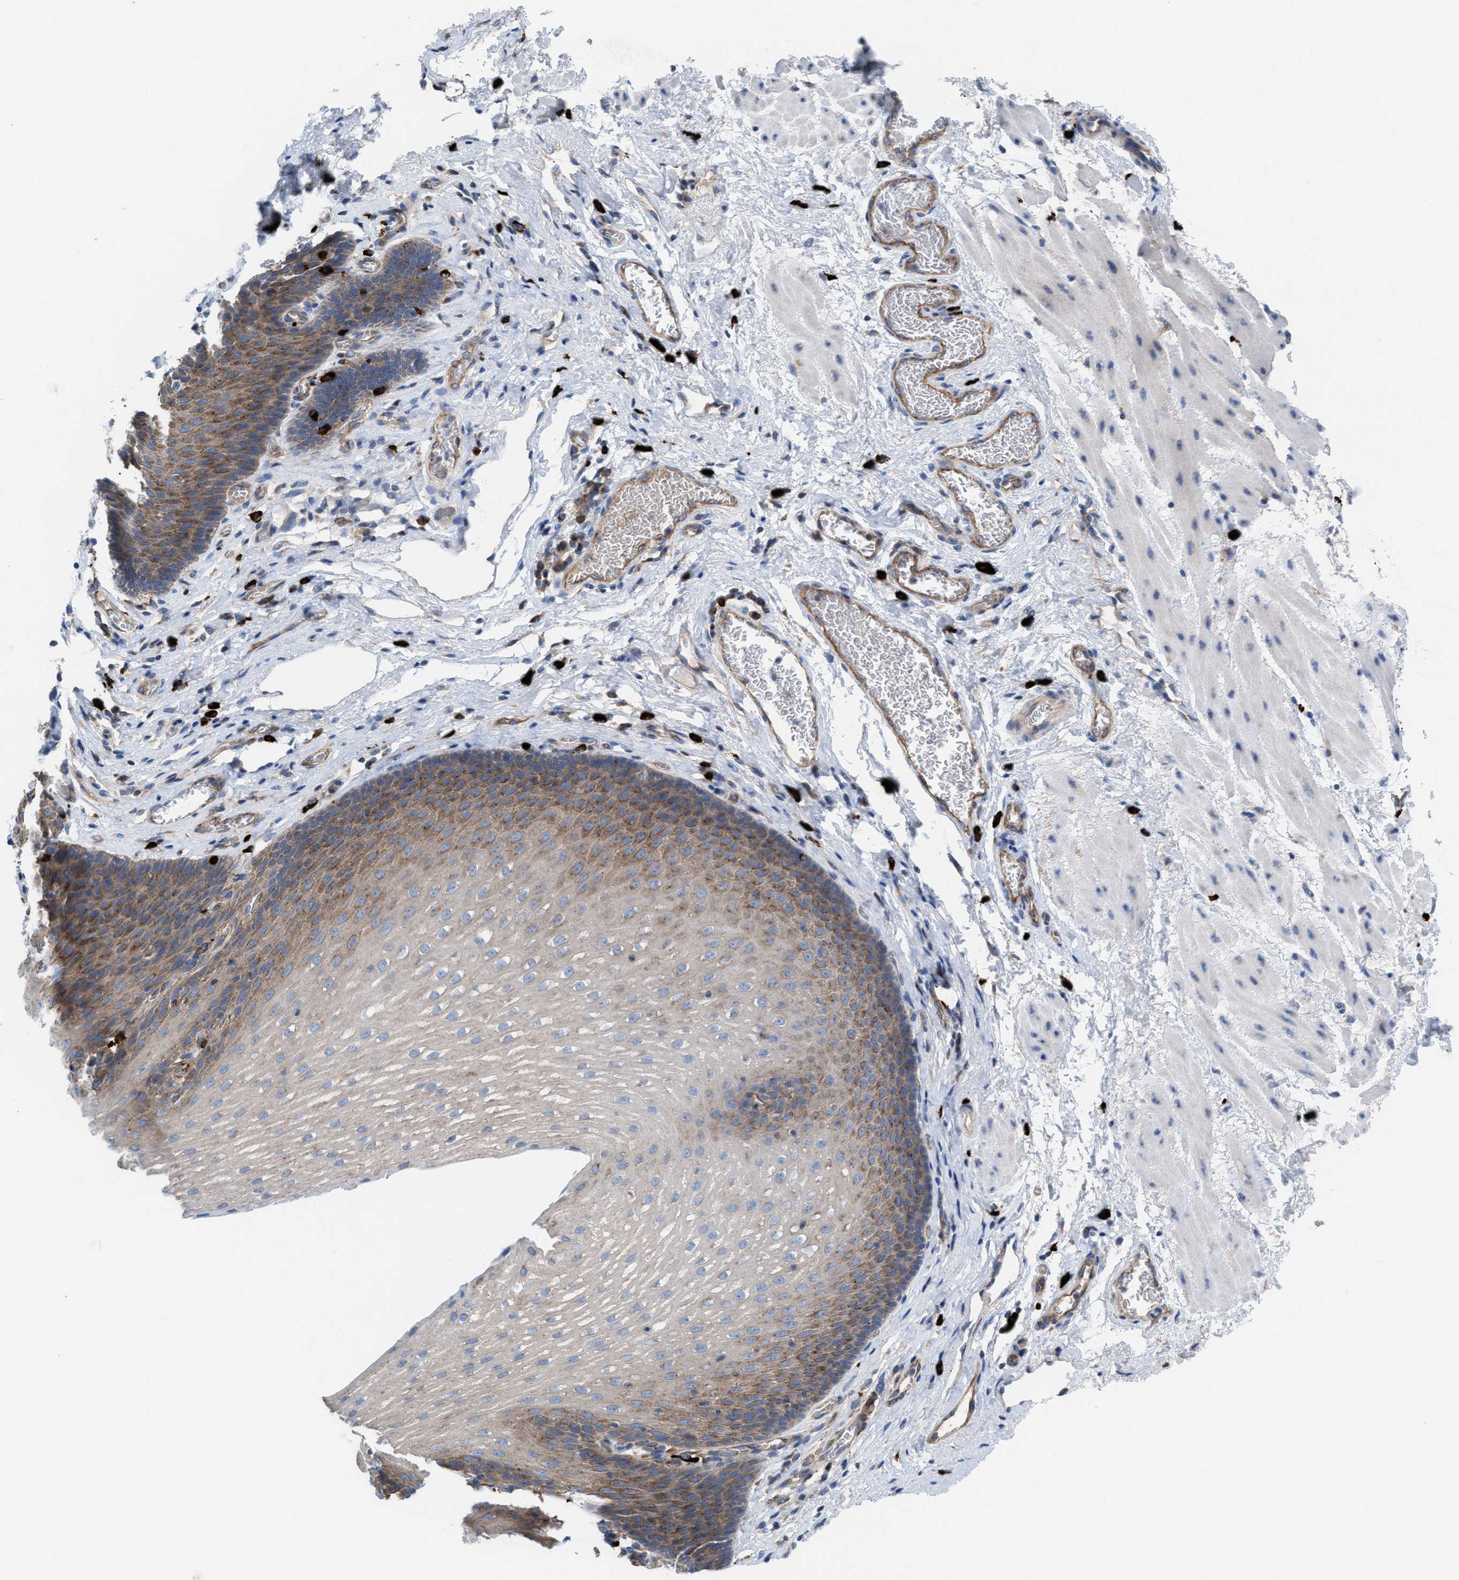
{"staining": {"intensity": "moderate", "quantity": "<25%", "location": "cytoplasmic/membranous"}, "tissue": "esophagus", "cell_type": "Squamous epithelial cells", "image_type": "normal", "snomed": [{"axis": "morphology", "description": "Normal tissue, NOS"}, {"axis": "topography", "description": "Esophagus"}], "caption": "Esophagus stained with immunohistochemistry (IHC) exhibits moderate cytoplasmic/membranous staining in approximately <25% of squamous epithelial cells.", "gene": "NYAP1", "patient": {"sex": "male", "age": 48}}